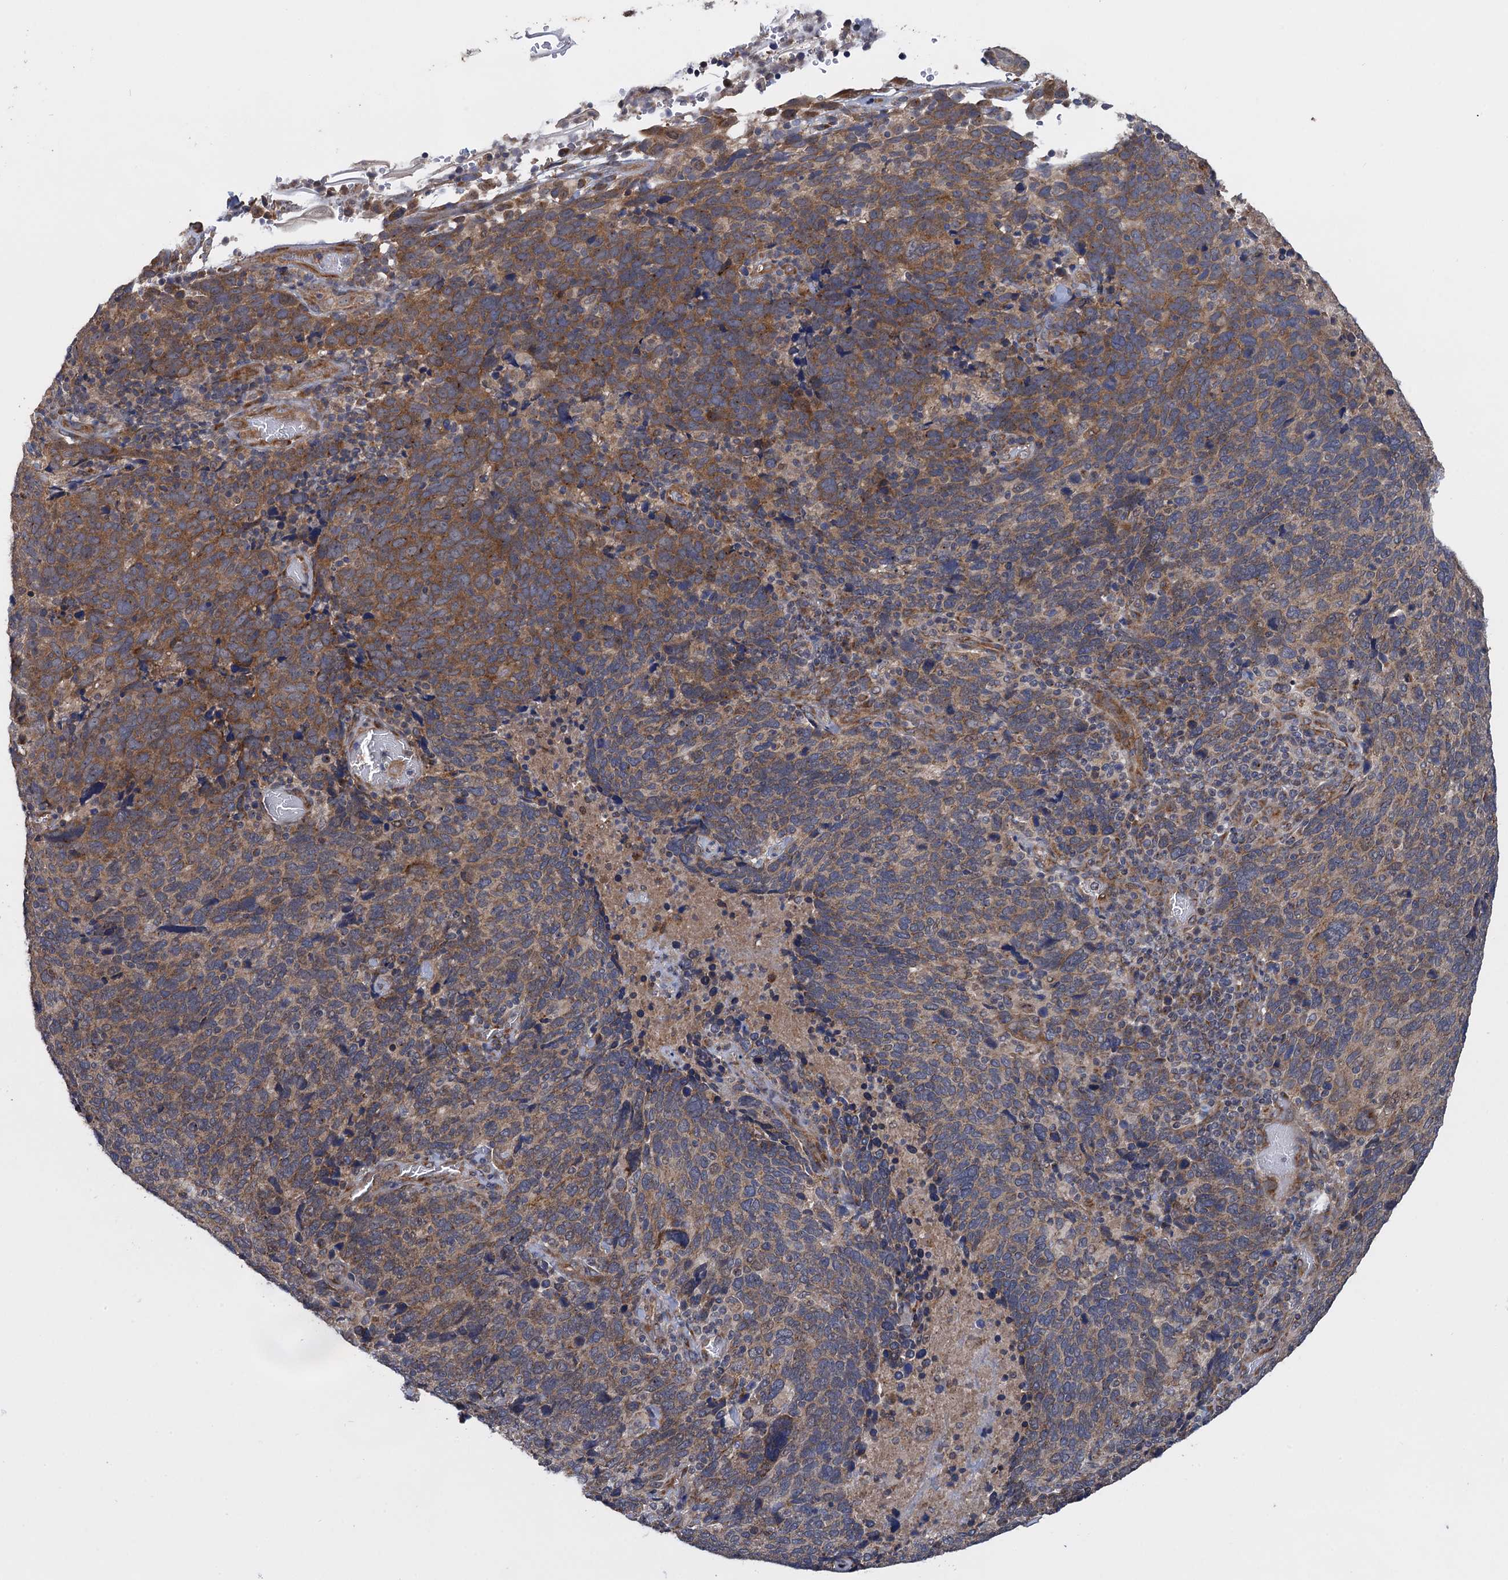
{"staining": {"intensity": "moderate", "quantity": "25%-75%", "location": "cytoplasmic/membranous"}, "tissue": "cervical cancer", "cell_type": "Tumor cells", "image_type": "cancer", "snomed": [{"axis": "morphology", "description": "Squamous cell carcinoma, NOS"}, {"axis": "topography", "description": "Cervix"}], "caption": "Human cervical squamous cell carcinoma stained with a protein marker exhibits moderate staining in tumor cells.", "gene": "HAUS1", "patient": {"sex": "female", "age": 41}}